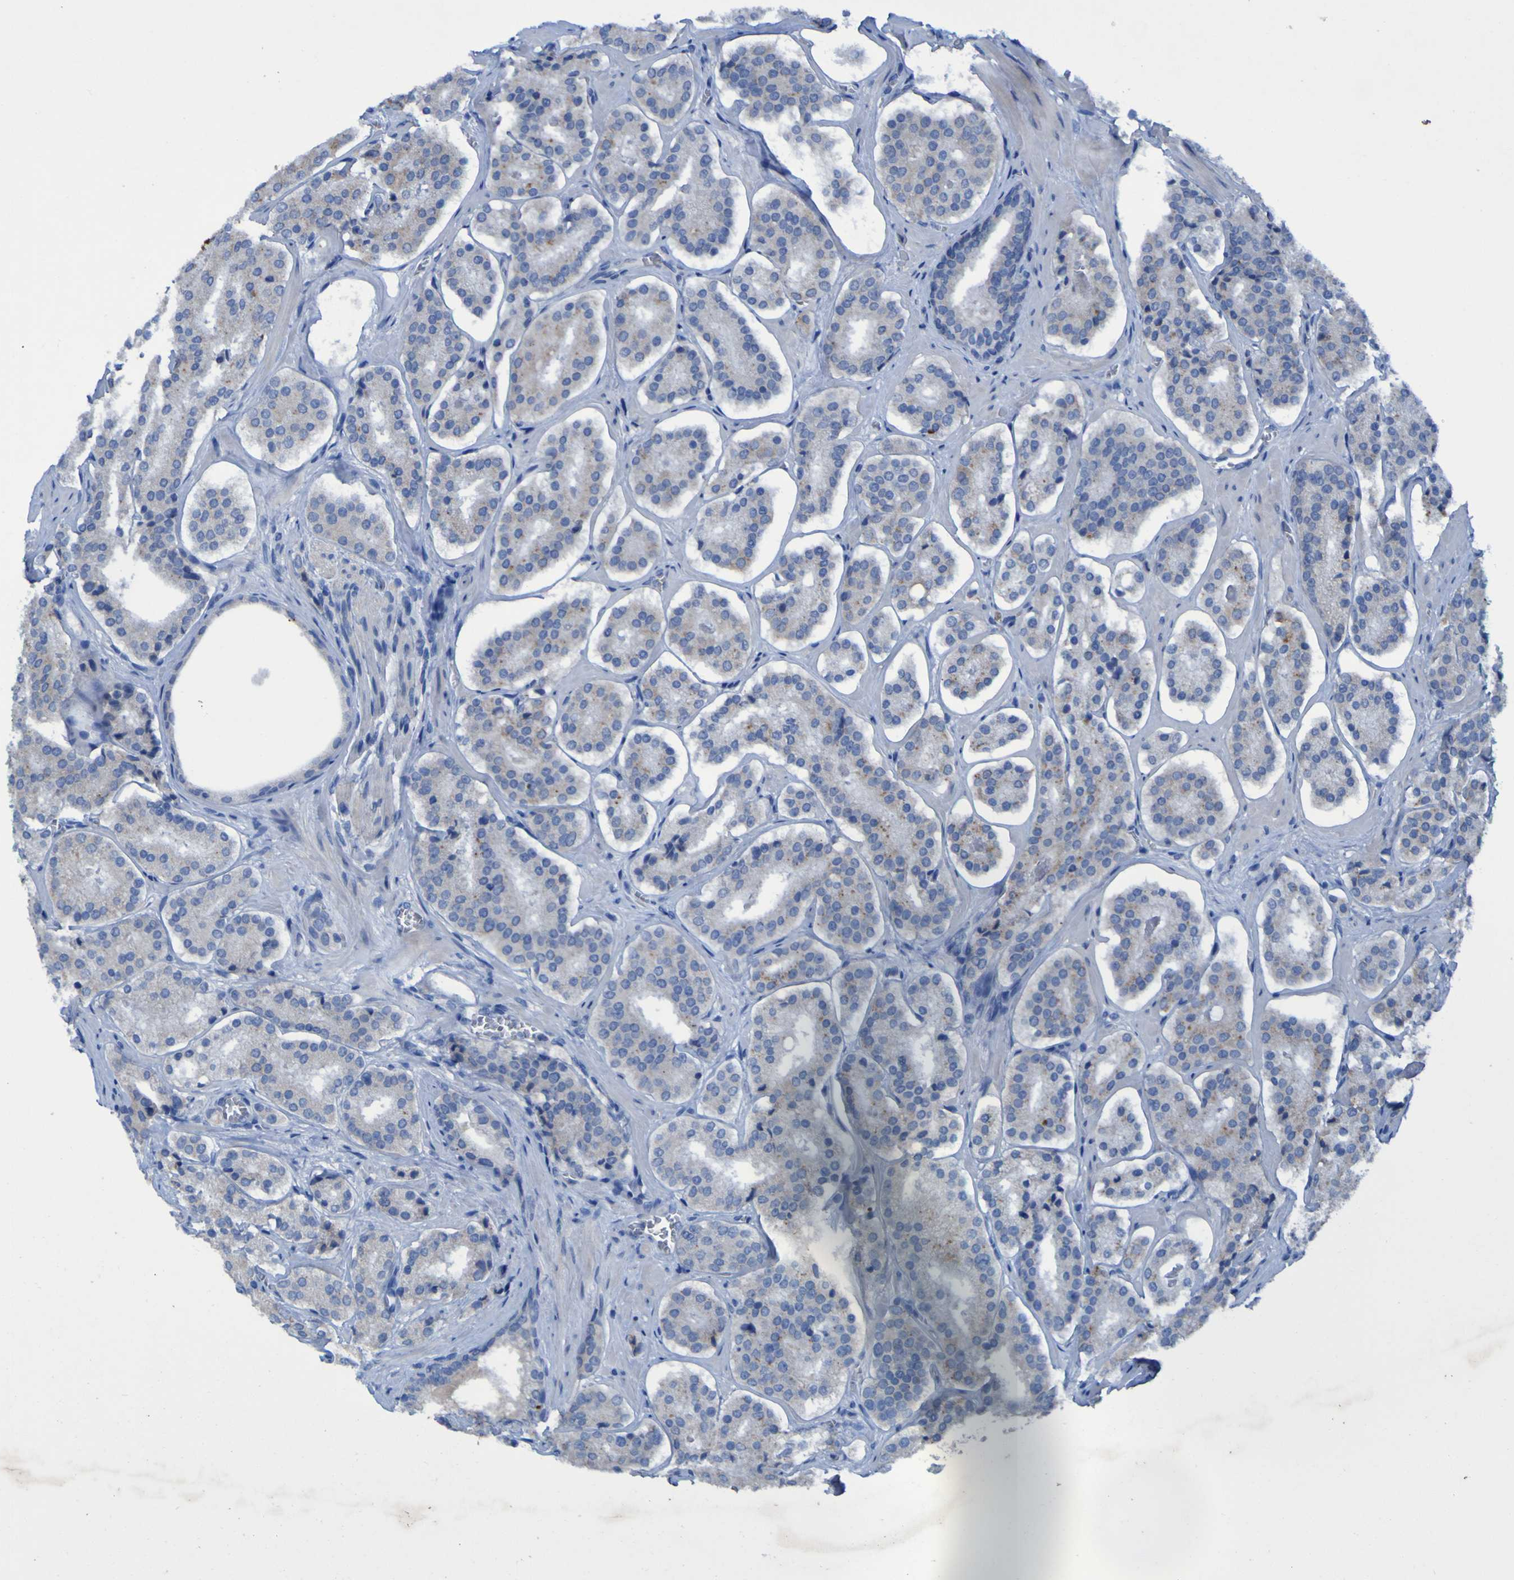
{"staining": {"intensity": "negative", "quantity": "none", "location": "none"}, "tissue": "prostate cancer", "cell_type": "Tumor cells", "image_type": "cancer", "snomed": [{"axis": "morphology", "description": "Adenocarcinoma, High grade"}, {"axis": "topography", "description": "Prostate"}], "caption": "The histopathology image reveals no significant expression in tumor cells of prostate cancer (high-grade adenocarcinoma). (Brightfield microscopy of DAB IHC at high magnification).", "gene": "SGK2", "patient": {"sex": "male", "age": 60}}